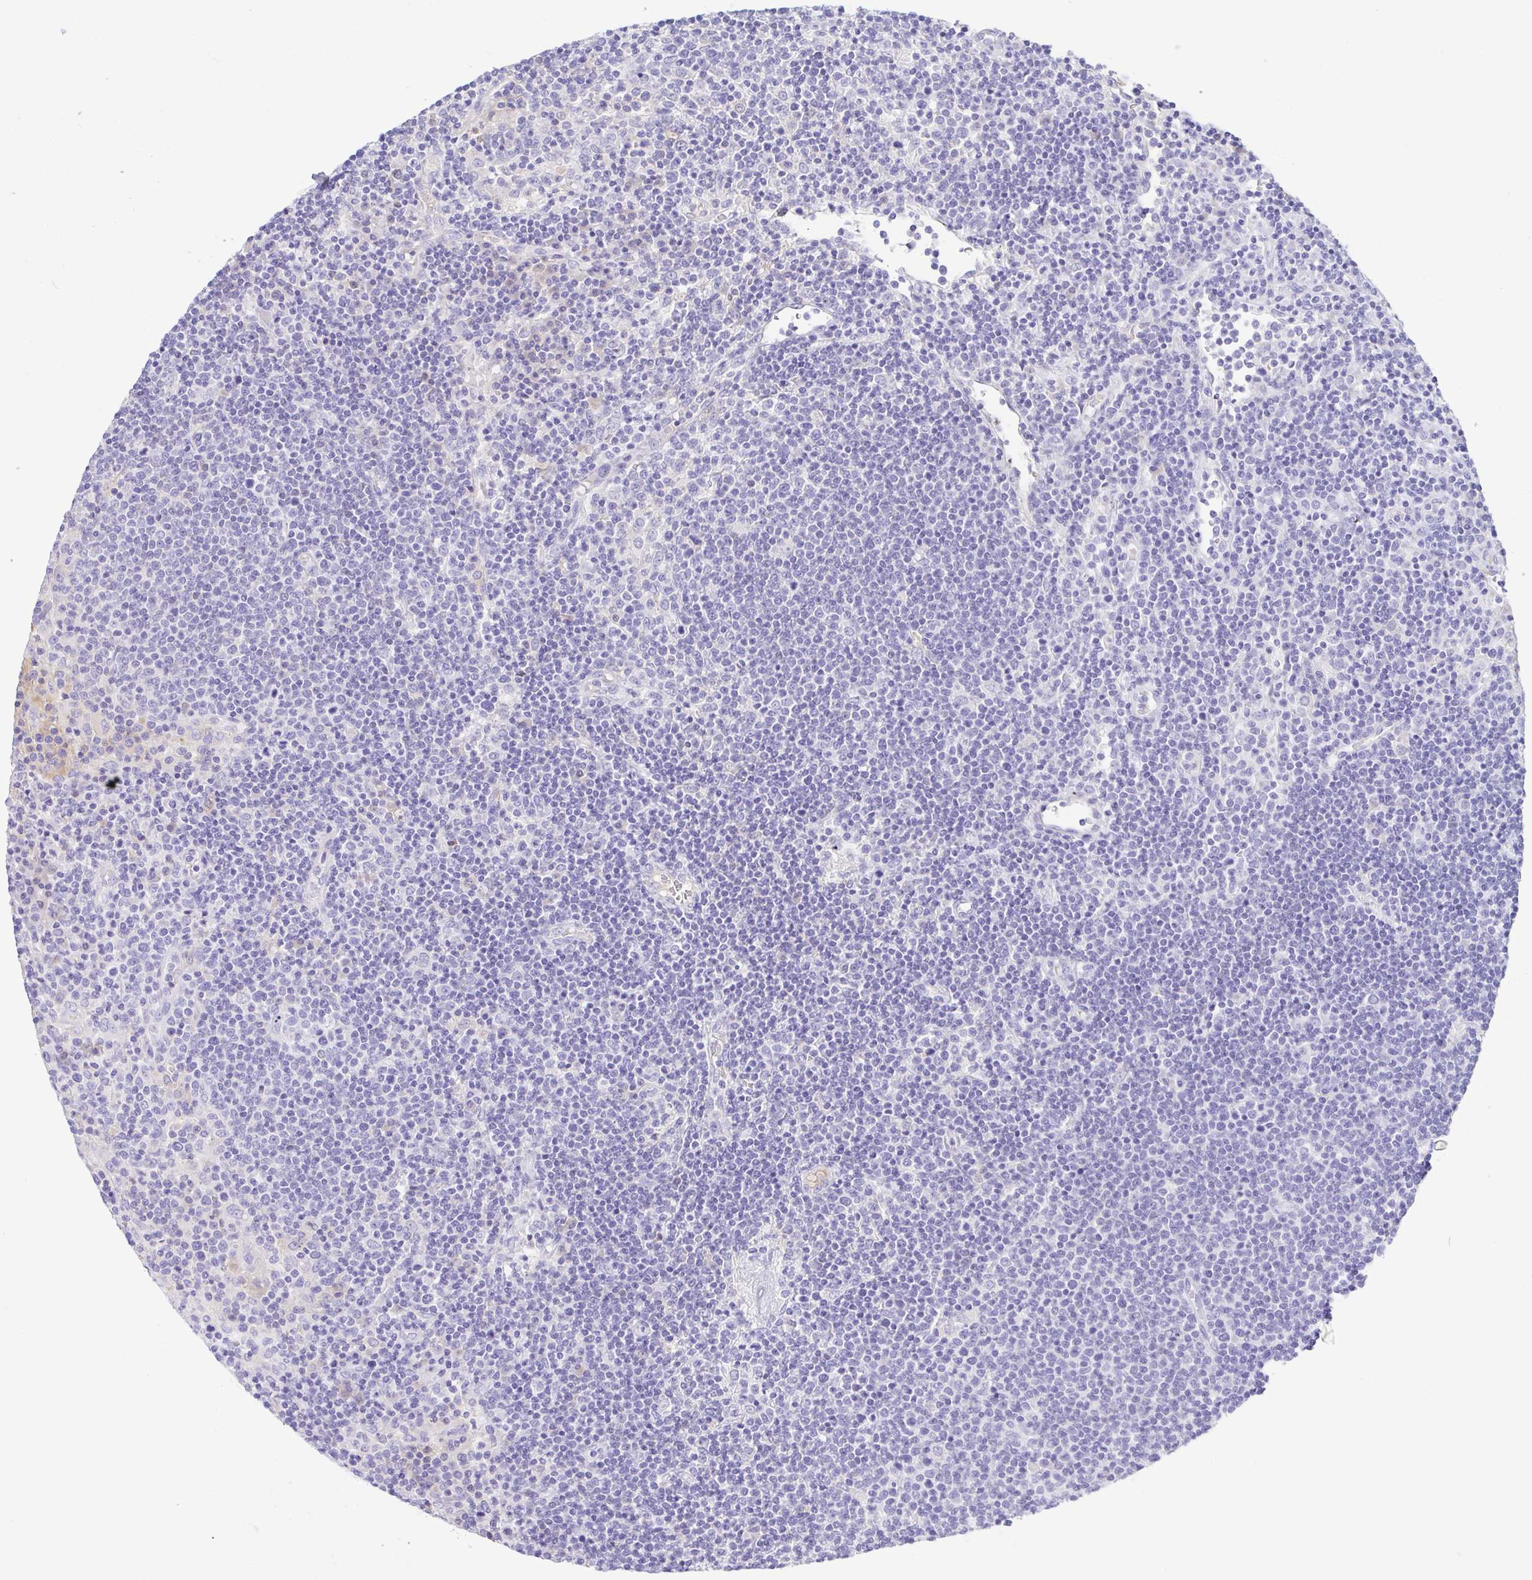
{"staining": {"intensity": "negative", "quantity": "none", "location": "none"}, "tissue": "lymphoma", "cell_type": "Tumor cells", "image_type": "cancer", "snomed": [{"axis": "morphology", "description": "Malignant lymphoma, non-Hodgkin's type, High grade"}, {"axis": "topography", "description": "Lymph node"}], "caption": "High magnification brightfield microscopy of malignant lymphoma, non-Hodgkin's type (high-grade) stained with DAB (brown) and counterstained with hematoxylin (blue): tumor cells show no significant staining.", "gene": "A1BG", "patient": {"sex": "male", "age": 61}}